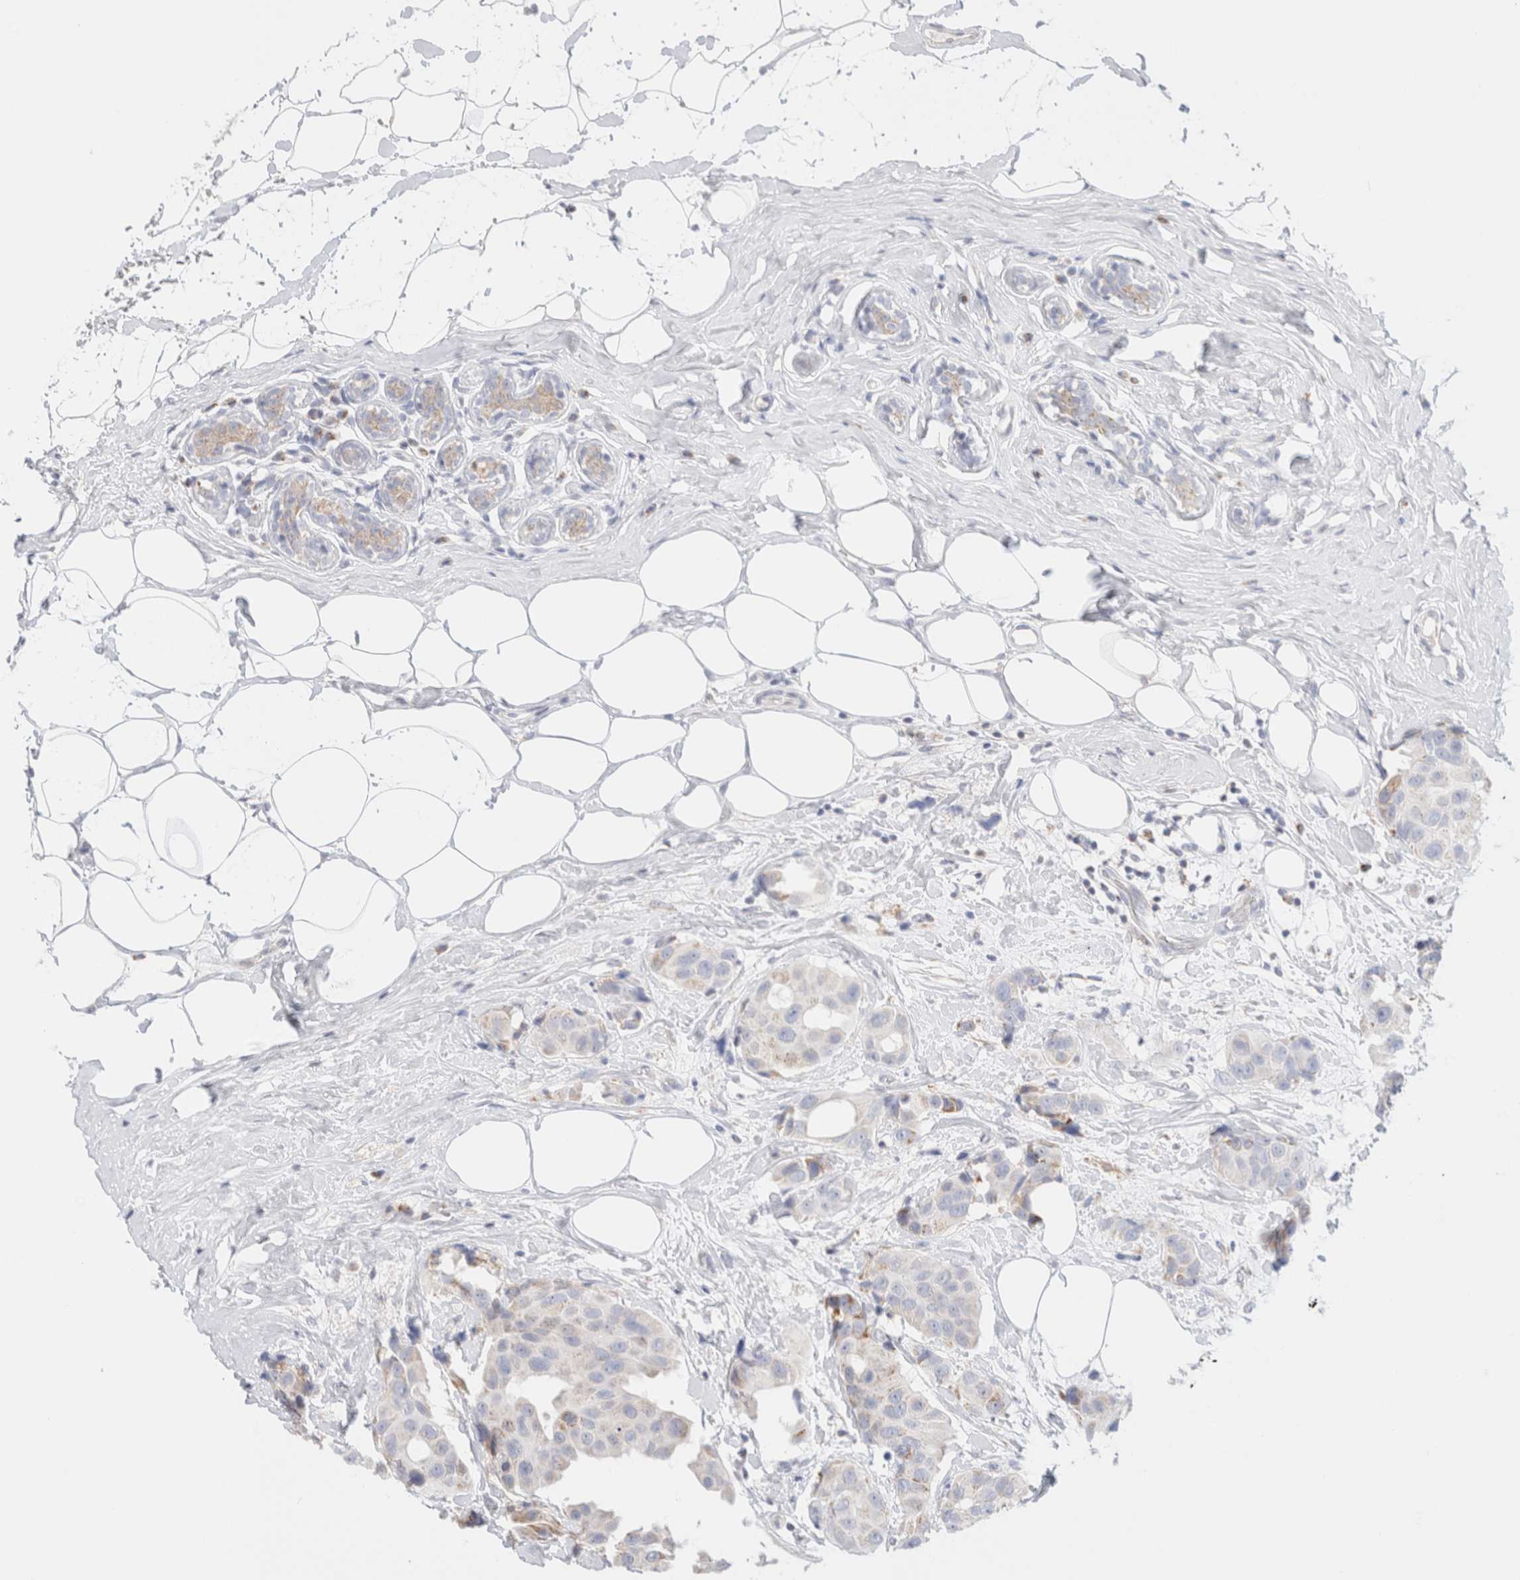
{"staining": {"intensity": "weak", "quantity": "<25%", "location": "cytoplasmic/membranous"}, "tissue": "breast cancer", "cell_type": "Tumor cells", "image_type": "cancer", "snomed": [{"axis": "morphology", "description": "Normal tissue, NOS"}, {"axis": "morphology", "description": "Duct carcinoma"}, {"axis": "topography", "description": "Breast"}], "caption": "This is an IHC micrograph of breast cancer (intraductal carcinoma). There is no positivity in tumor cells.", "gene": "ATP6V1C1", "patient": {"sex": "female", "age": 39}}